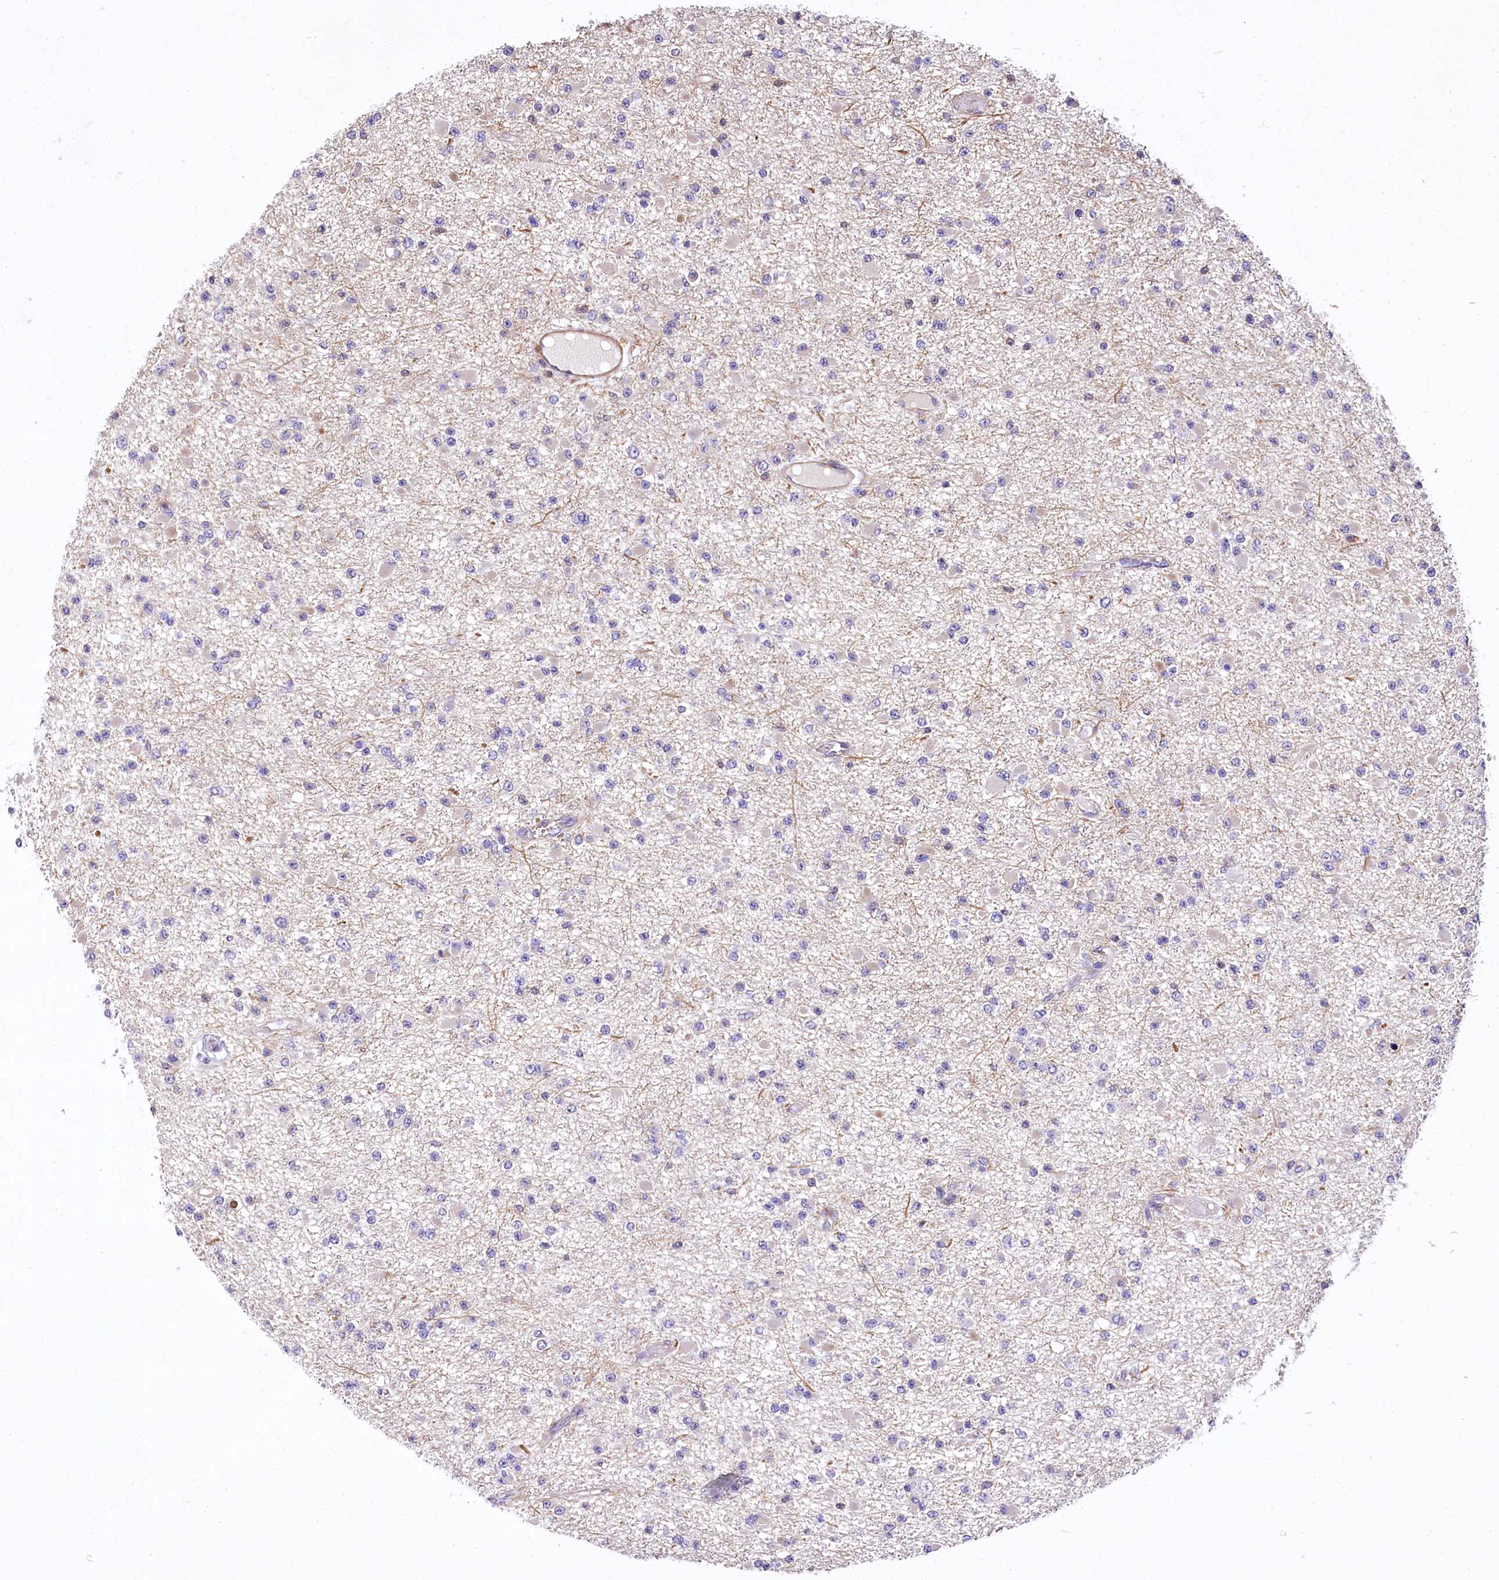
{"staining": {"intensity": "negative", "quantity": "none", "location": "none"}, "tissue": "glioma", "cell_type": "Tumor cells", "image_type": "cancer", "snomed": [{"axis": "morphology", "description": "Glioma, malignant, Low grade"}, {"axis": "topography", "description": "Brain"}], "caption": "An immunohistochemistry (IHC) micrograph of glioma is shown. There is no staining in tumor cells of glioma.", "gene": "DPP3", "patient": {"sex": "female", "age": 22}}